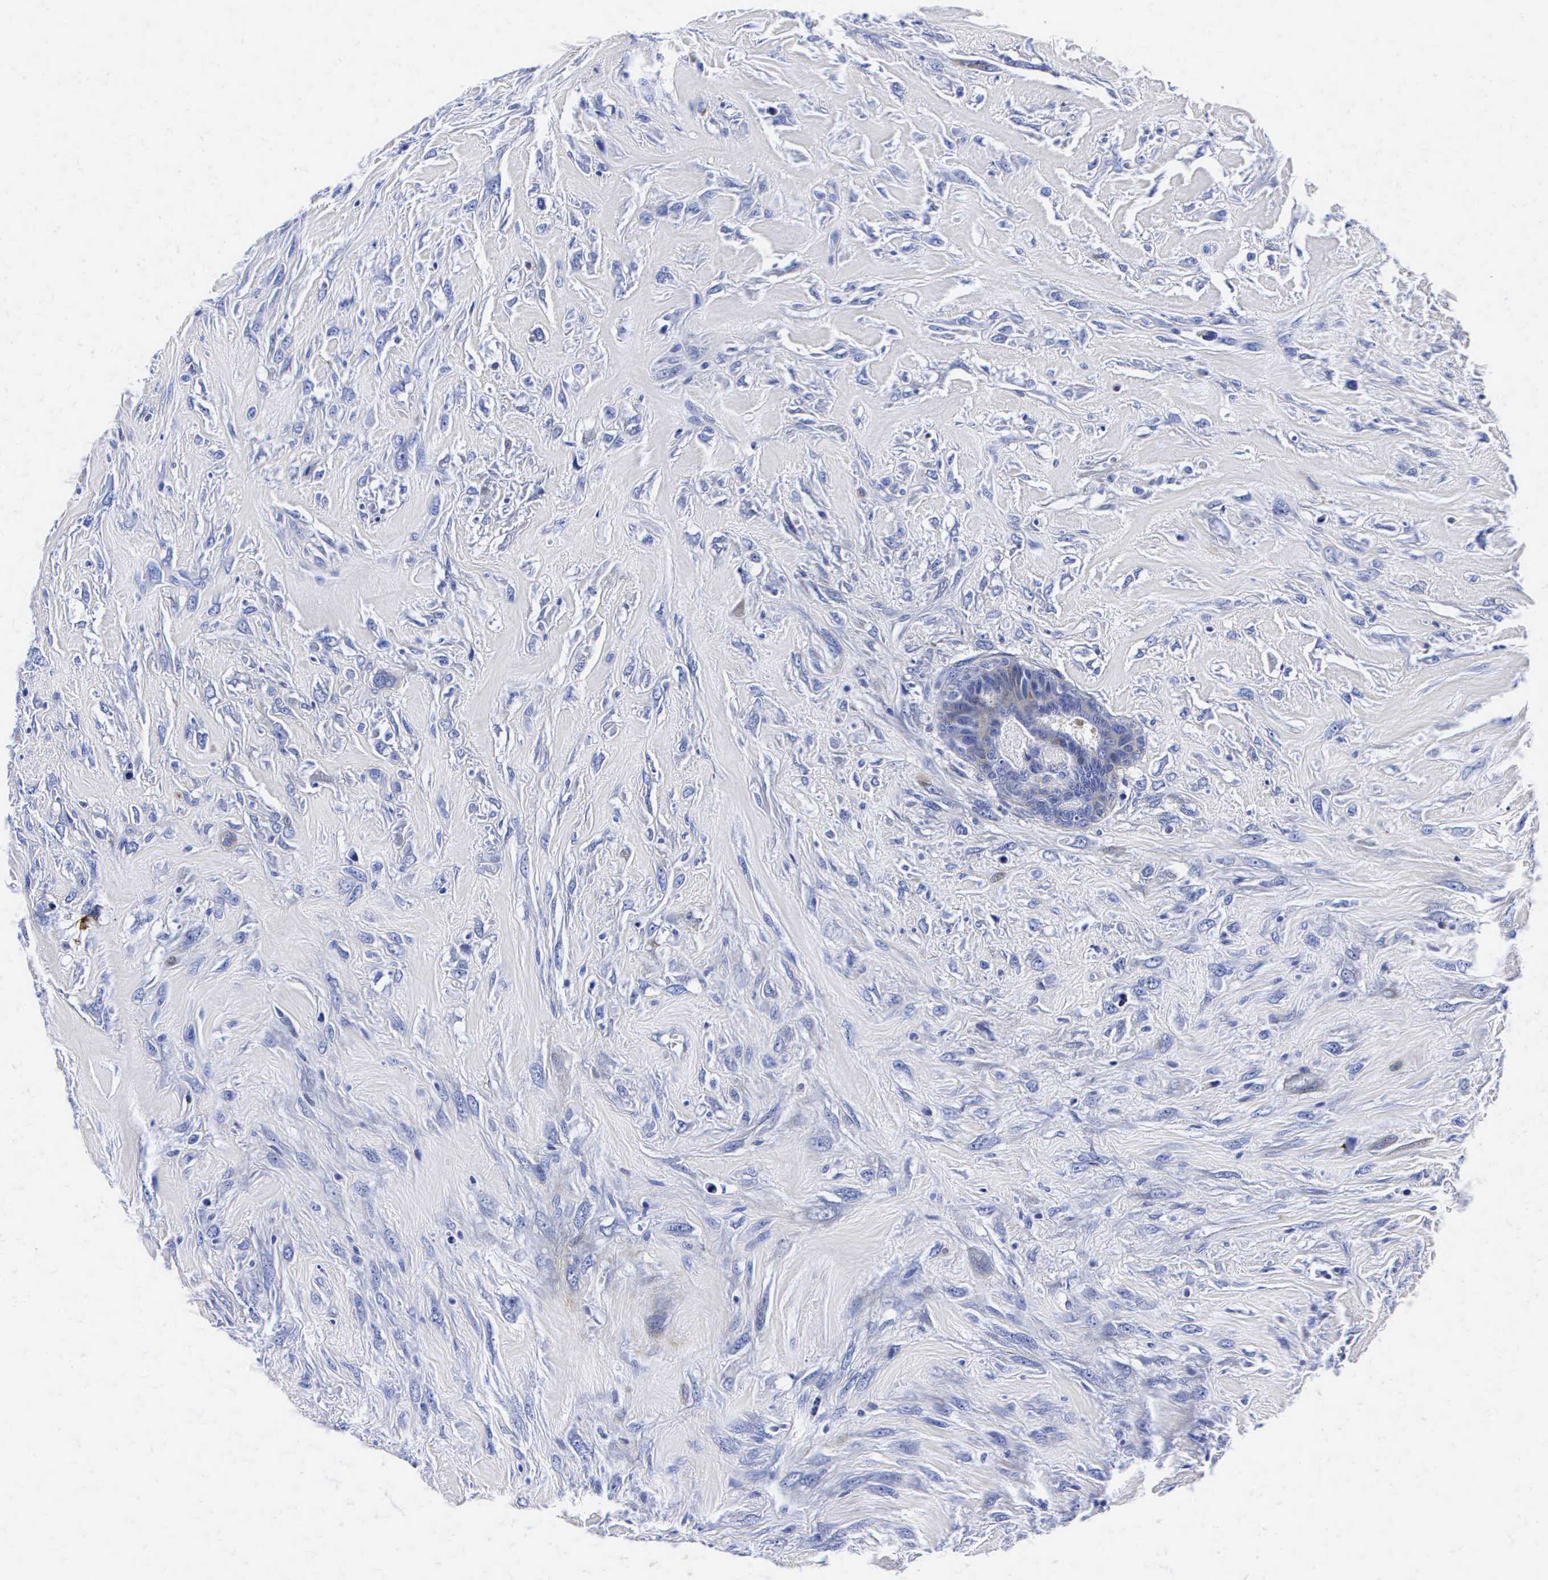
{"staining": {"intensity": "negative", "quantity": "none", "location": "none"}, "tissue": "breast cancer", "cell_type": "Tumor cells", "image_type": "cancer", "snomed": [{"axis": "morphology", "description": "Neoplasm, malignant, NOS"}, {"axis": "topography", "description": "Breast"}], "caption": "Immunohistochemistry micrograph of breast cancer (neoplasm (malignant)) stained for a protein (brown), which displays no staining in tumor cells.", "gene": "ENO2", "patient": {"sex": "female", "age": 50}}